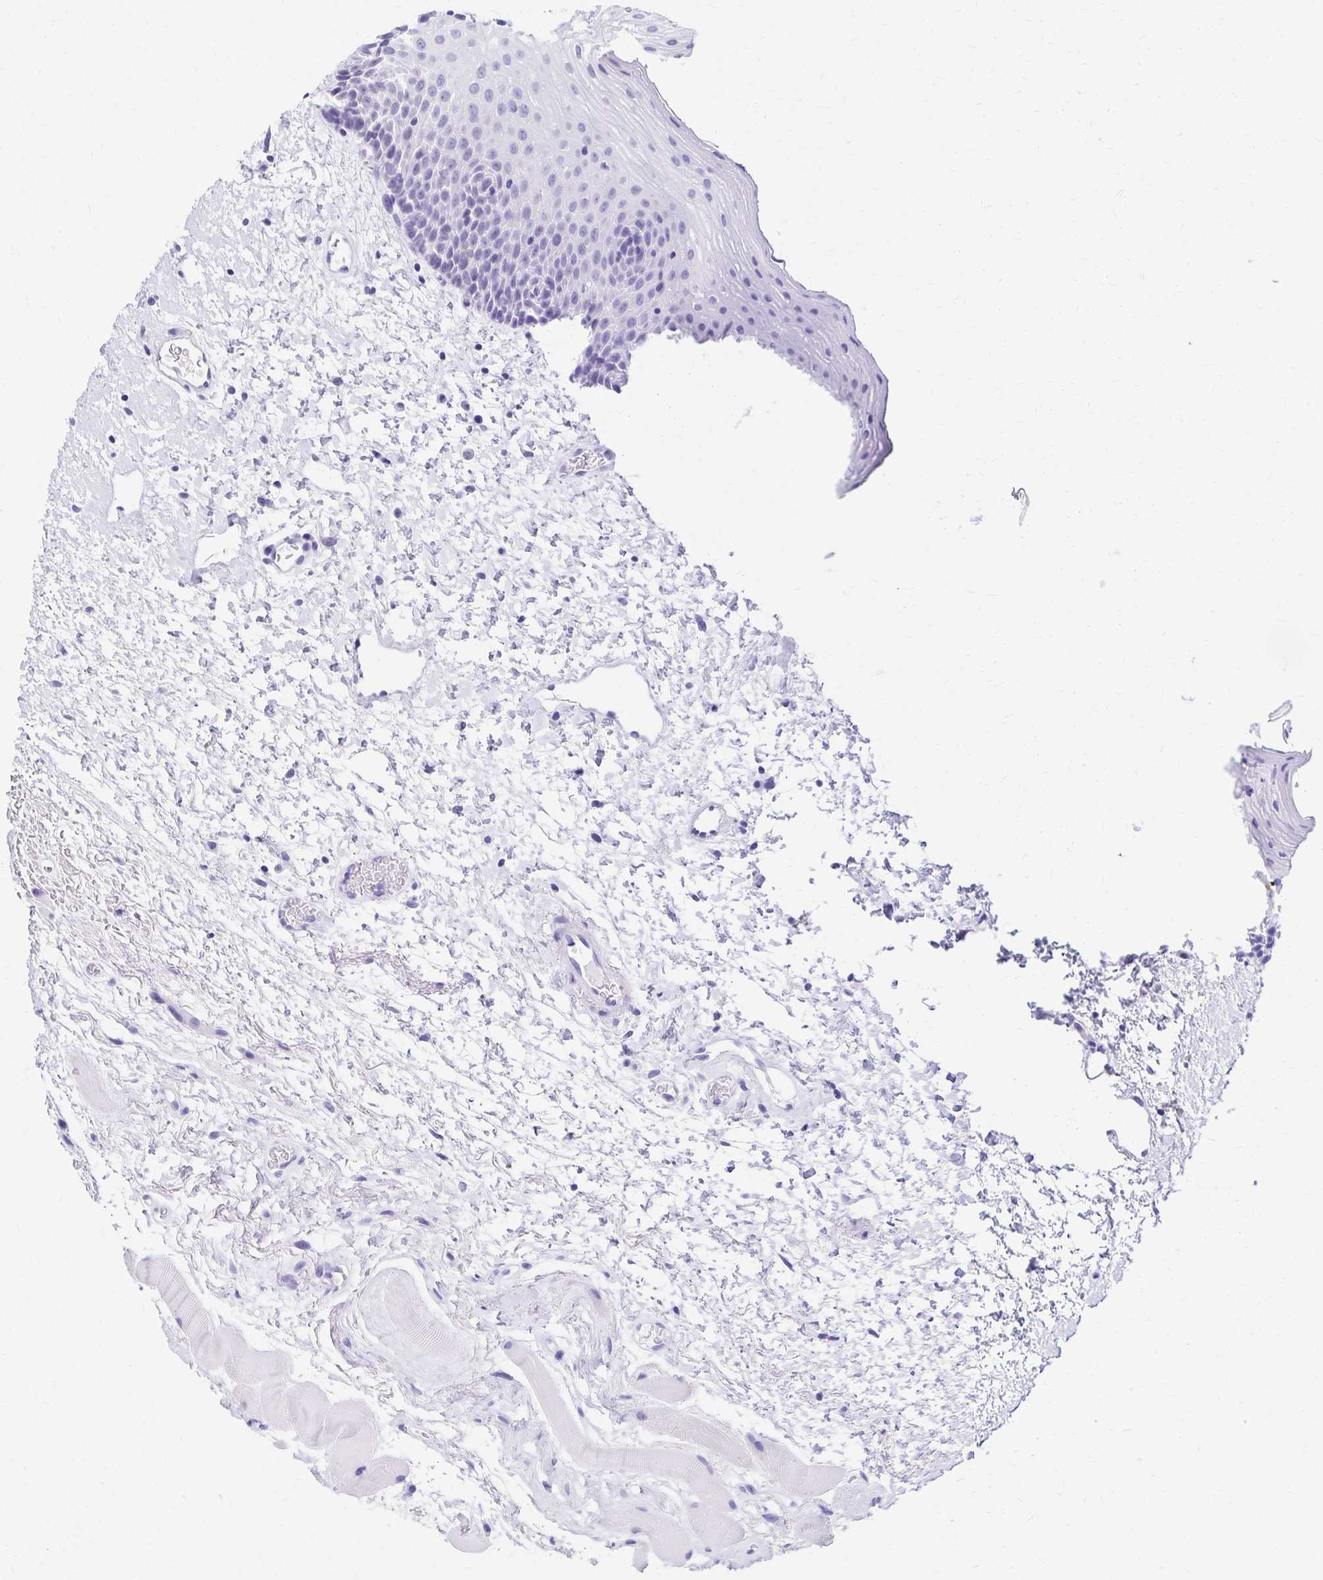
{"staining": {"intensity": "negative", "quantity": "none", "location": "none"}, "tissue": "oral mucosa", "cell_type": "Squamous epithelial cells", "image_type": "normal", "snomed": [{"axis": "morphology", "description": "Normal tissue, NOS"}, {"axis": "topography", "description": "Oral tissue"}], "caption": "DAB immunohistochemical staining of benign oral mucosa shows no significant expression in squamous epithelial cells.", "gene": "FAM166C", "patient": {"sex": "female", "age": 82}}